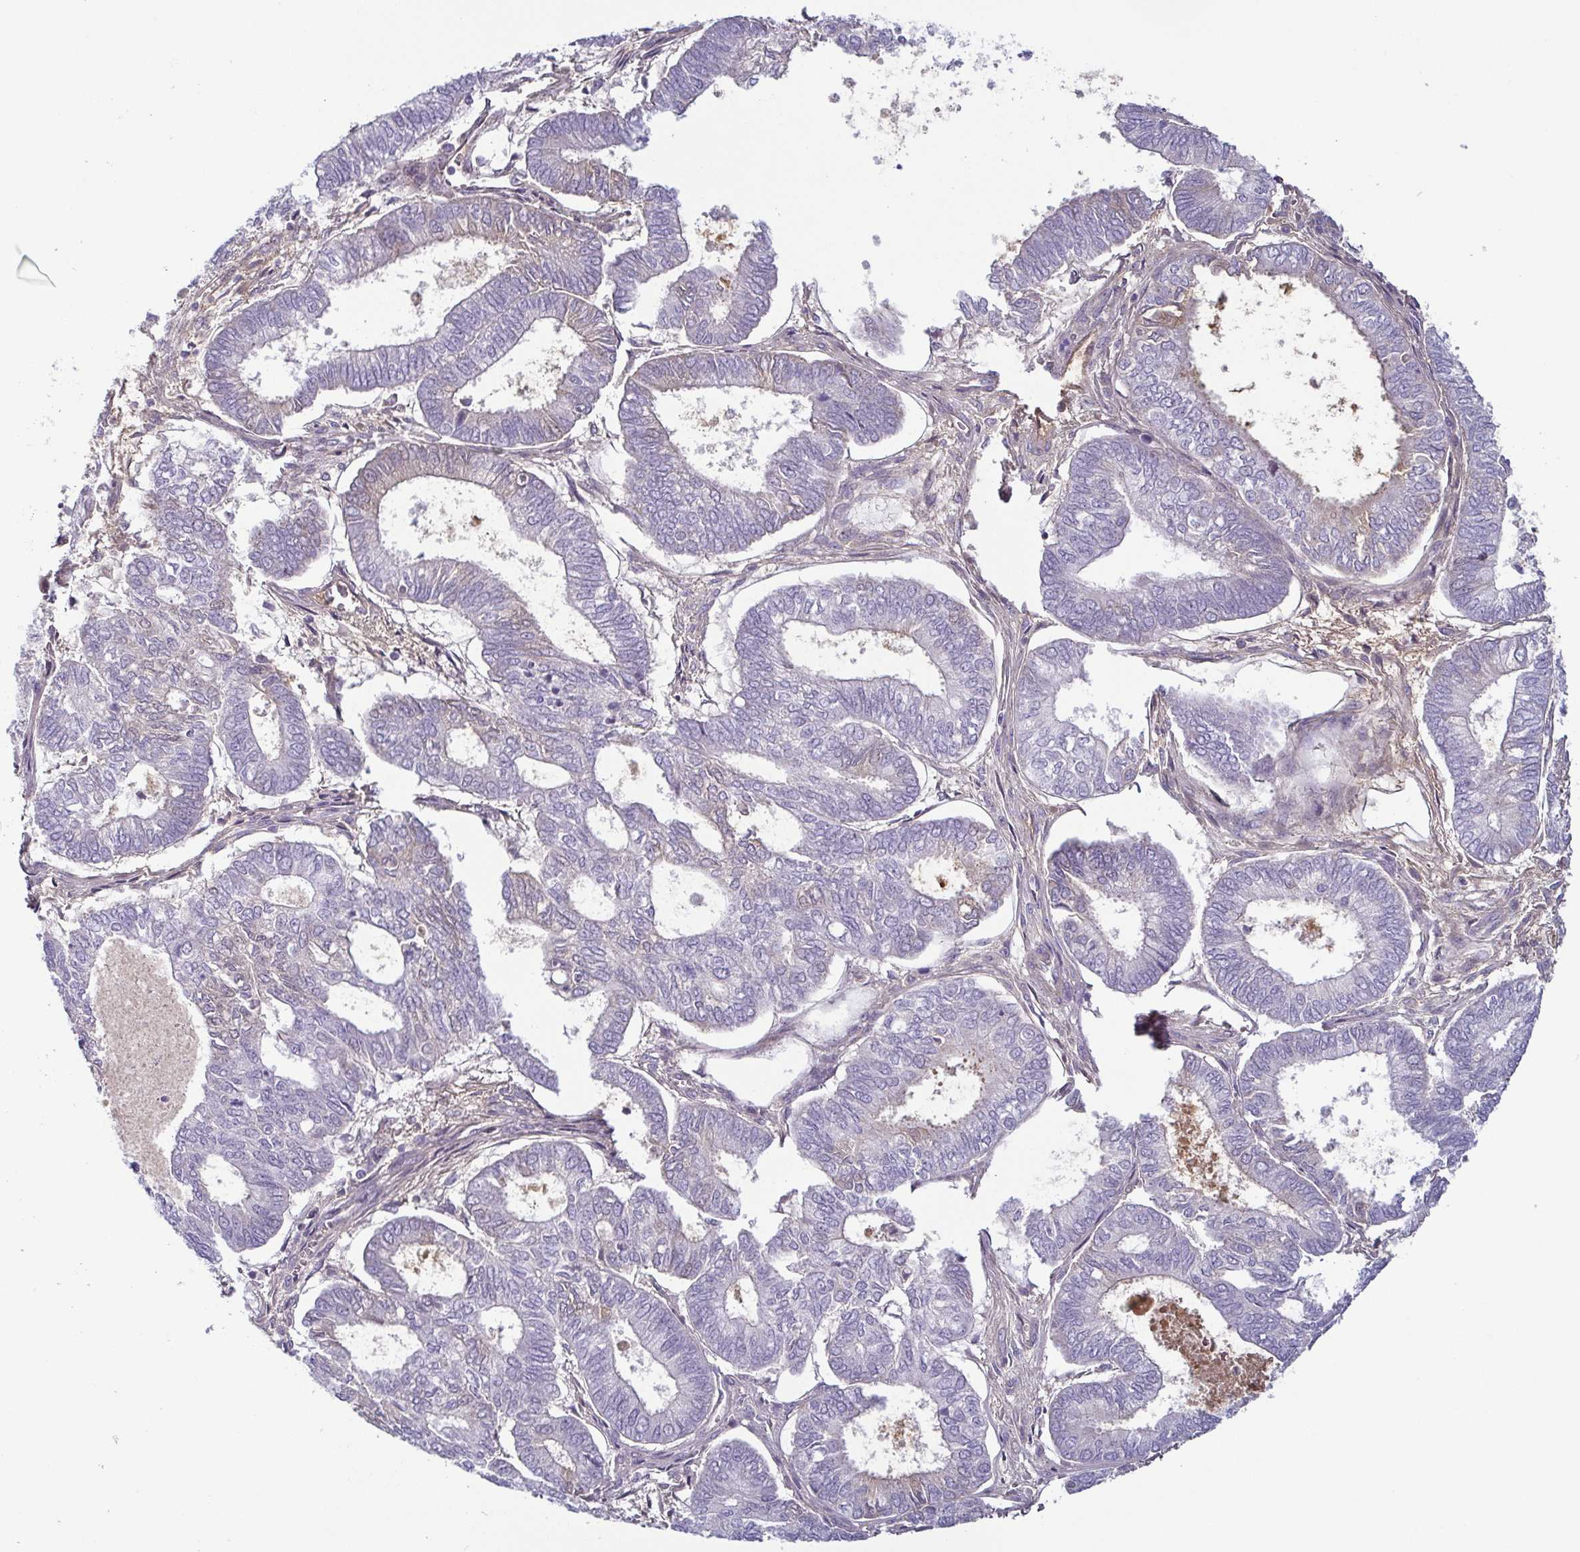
{"staining": {"intensity": "negative", "quantity": "none", "location": "none"}, "tissue": "ovarian cancer", "cell_type": "Tumor cells", "image_type": "cancer", "snomed": [{"axis": "morphology", "description": "Carcinoma, endometroid"}, {"axis": "topography", "description": "Ovary"}], "caption": "DAB (3,3'-diaminobenzidine) immunohistochemical staining of human ovarian endometroid carcinoma exhibits no significant positivity in tumor cells. (Brightfield microscopy of DAB (3,3'-diaminobenzidine) immunohistochemistry at high magnification).", "gene": "ECM1", "patient": {"sex": "female", "age": 64}}